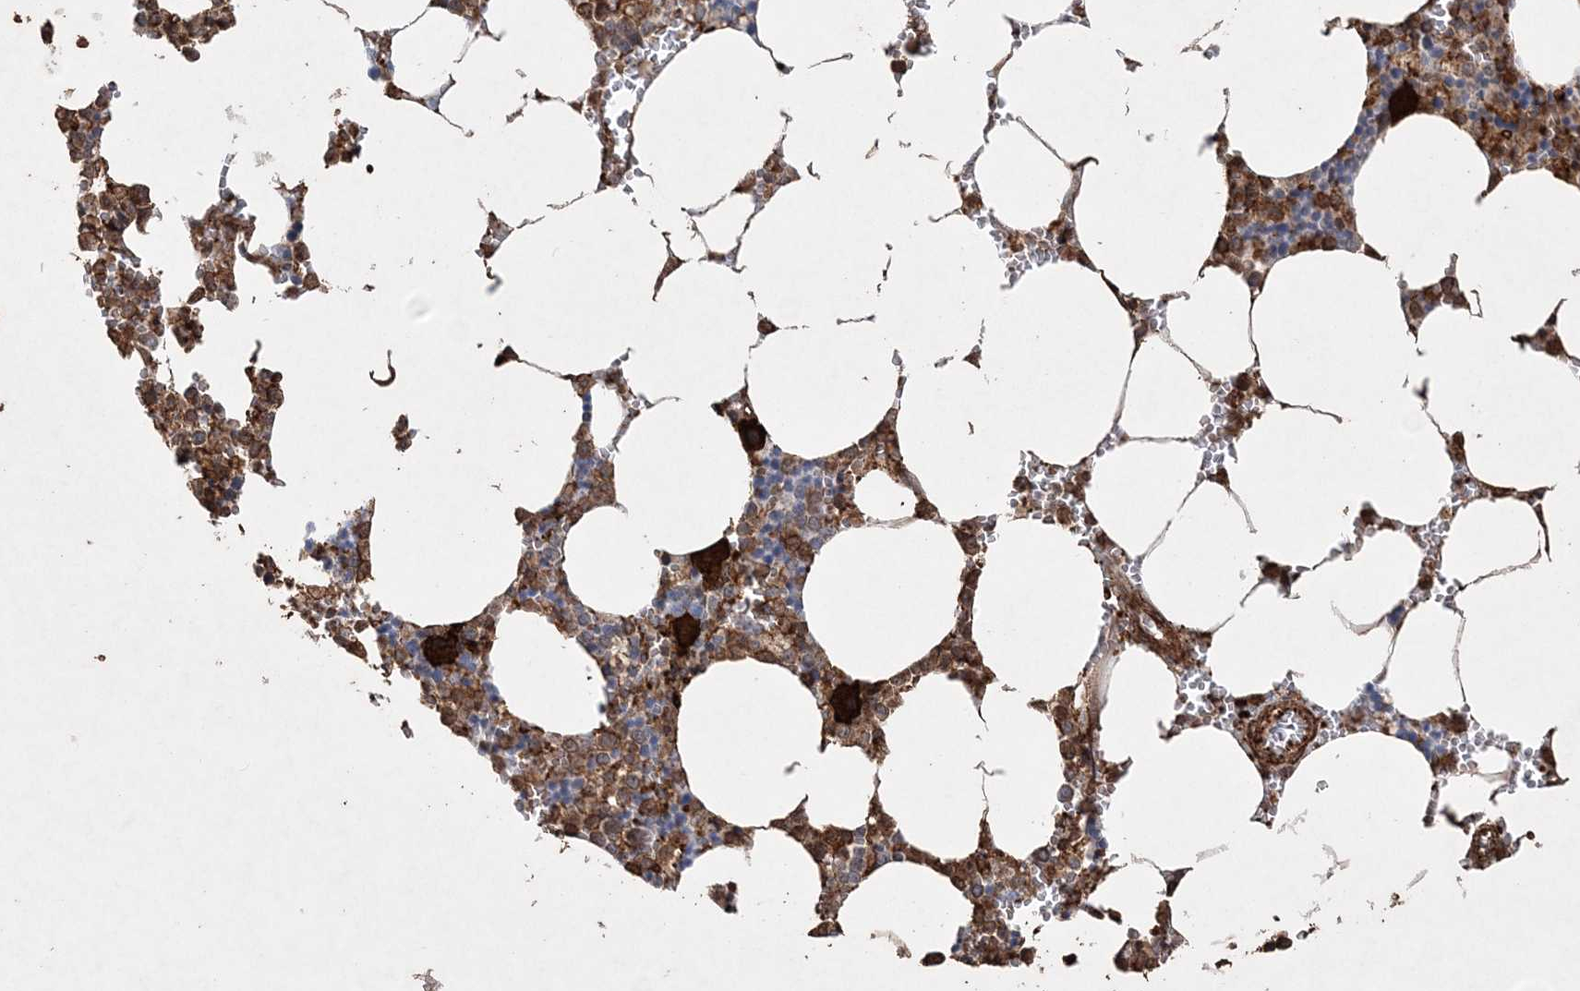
{"staining": {"intensity": "strong", "quantity": ">75%", "location": "cytoplasmic/membranous"}, "tissue": "bone marrow", "cell_type": "Hematopoietic cells", "image_type": "normal", "snomed": [{"axis": "morphology", "description": "Normal tissue, NOS"}, {"axis": "topography", "description": "Bone marrow"}], "caption": "A histopathology image showing strong cytoplasmic/membranous expression in approximately >75% of hematopoietic cells in unremarkable bone marrow, as visualized by brown immunohistochemical staining.", "gene": "TTC7A", "patient": {"sex": "male", "age": 70}}